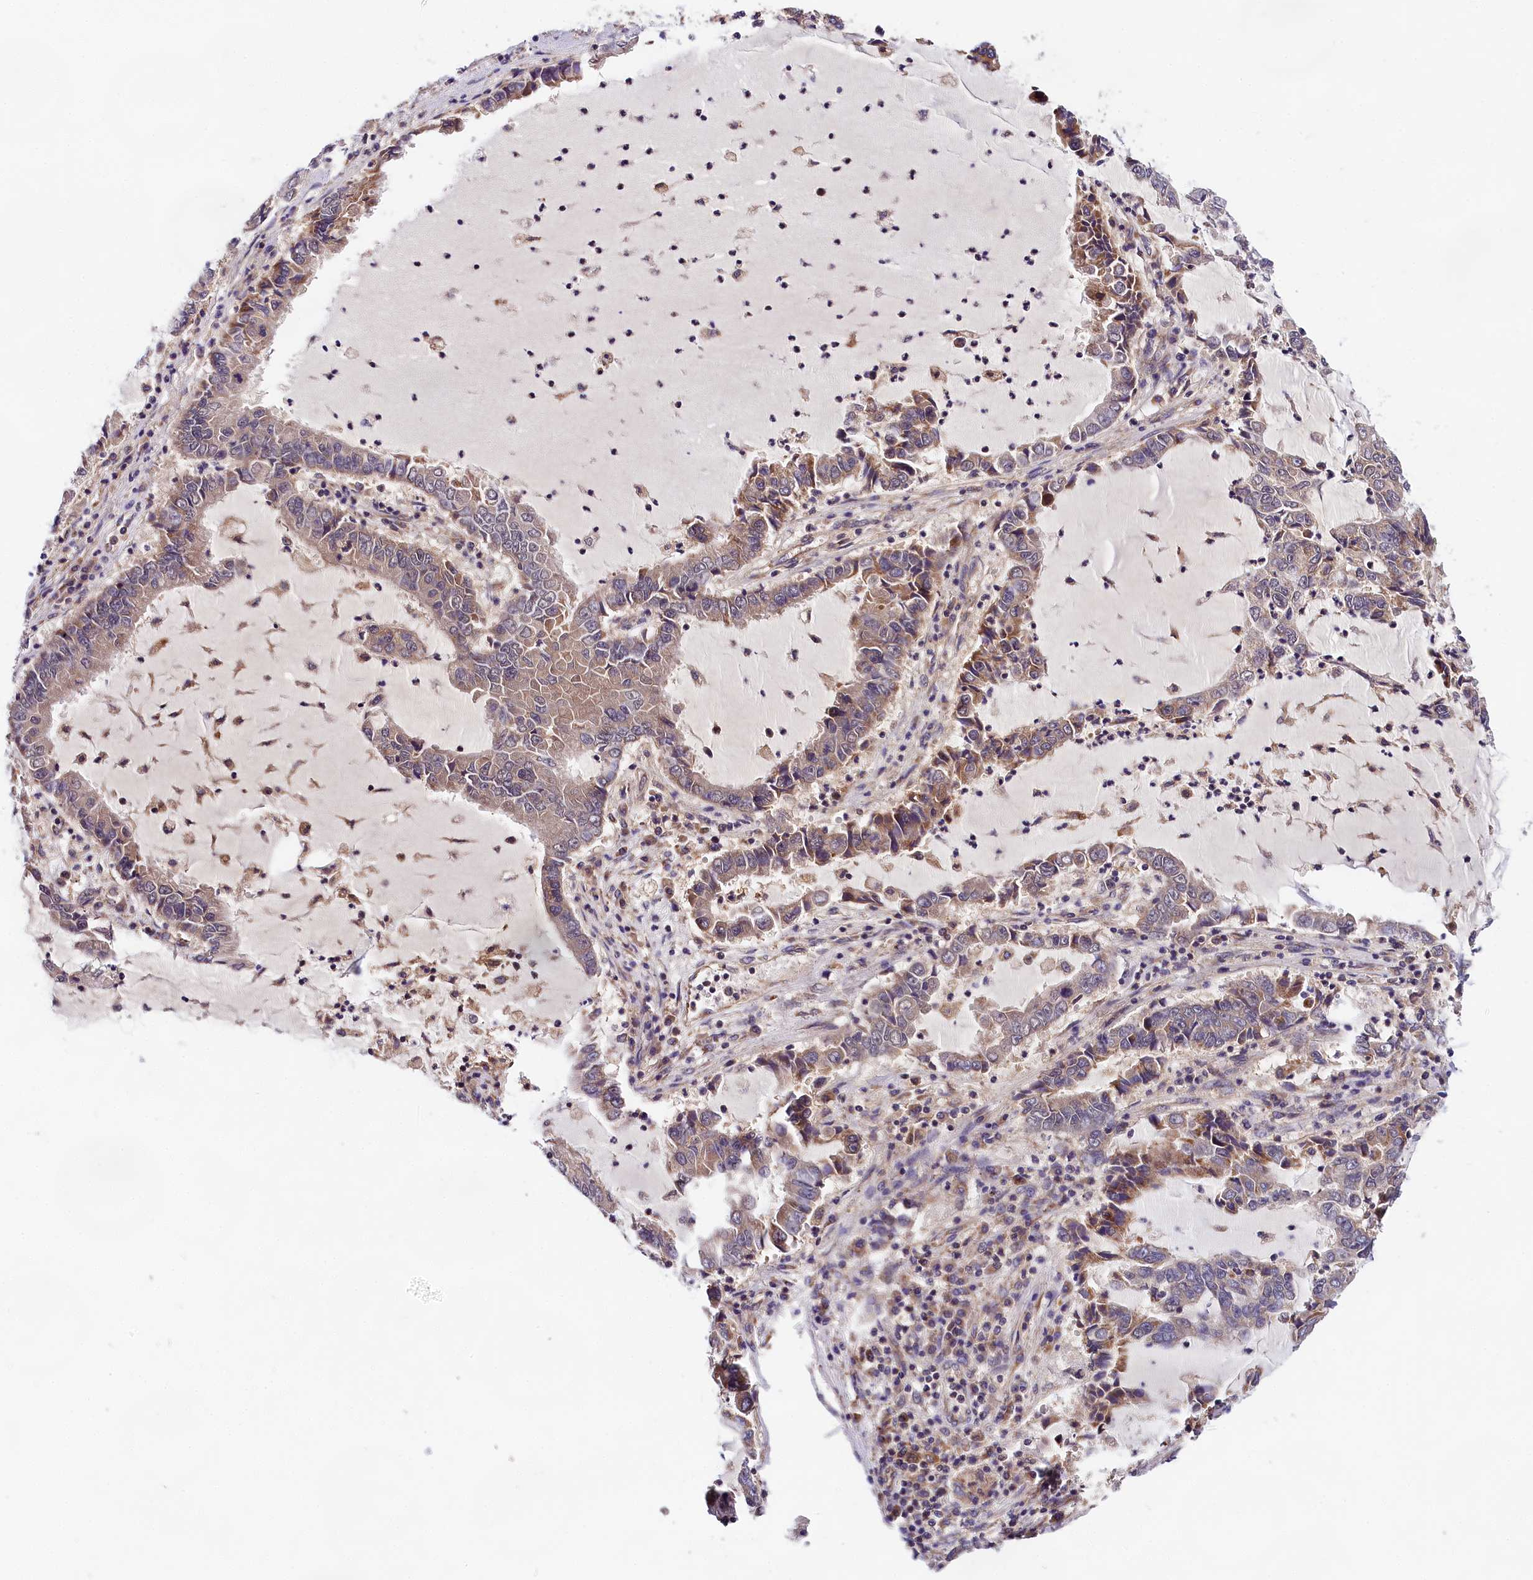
{"staining": {"intensity": "weak", "quantity": "<25%", "location": "cytoplasmic/membranous"}, "tissue": "lung cancer", "cell_type": "Tumor cells", "image_type": "cancer", "snomed": [{"axis": "morphology", "description": "Adenocarcinoma, NOS"}, {"axis": "topography", "description": "Lung"}], "caption": "A photomicrograph of lung cancer stained for a protein shows no brown staining in tumor cells.", "gene": "SPG11", "patient": {"sex": "female", "age": 51}}